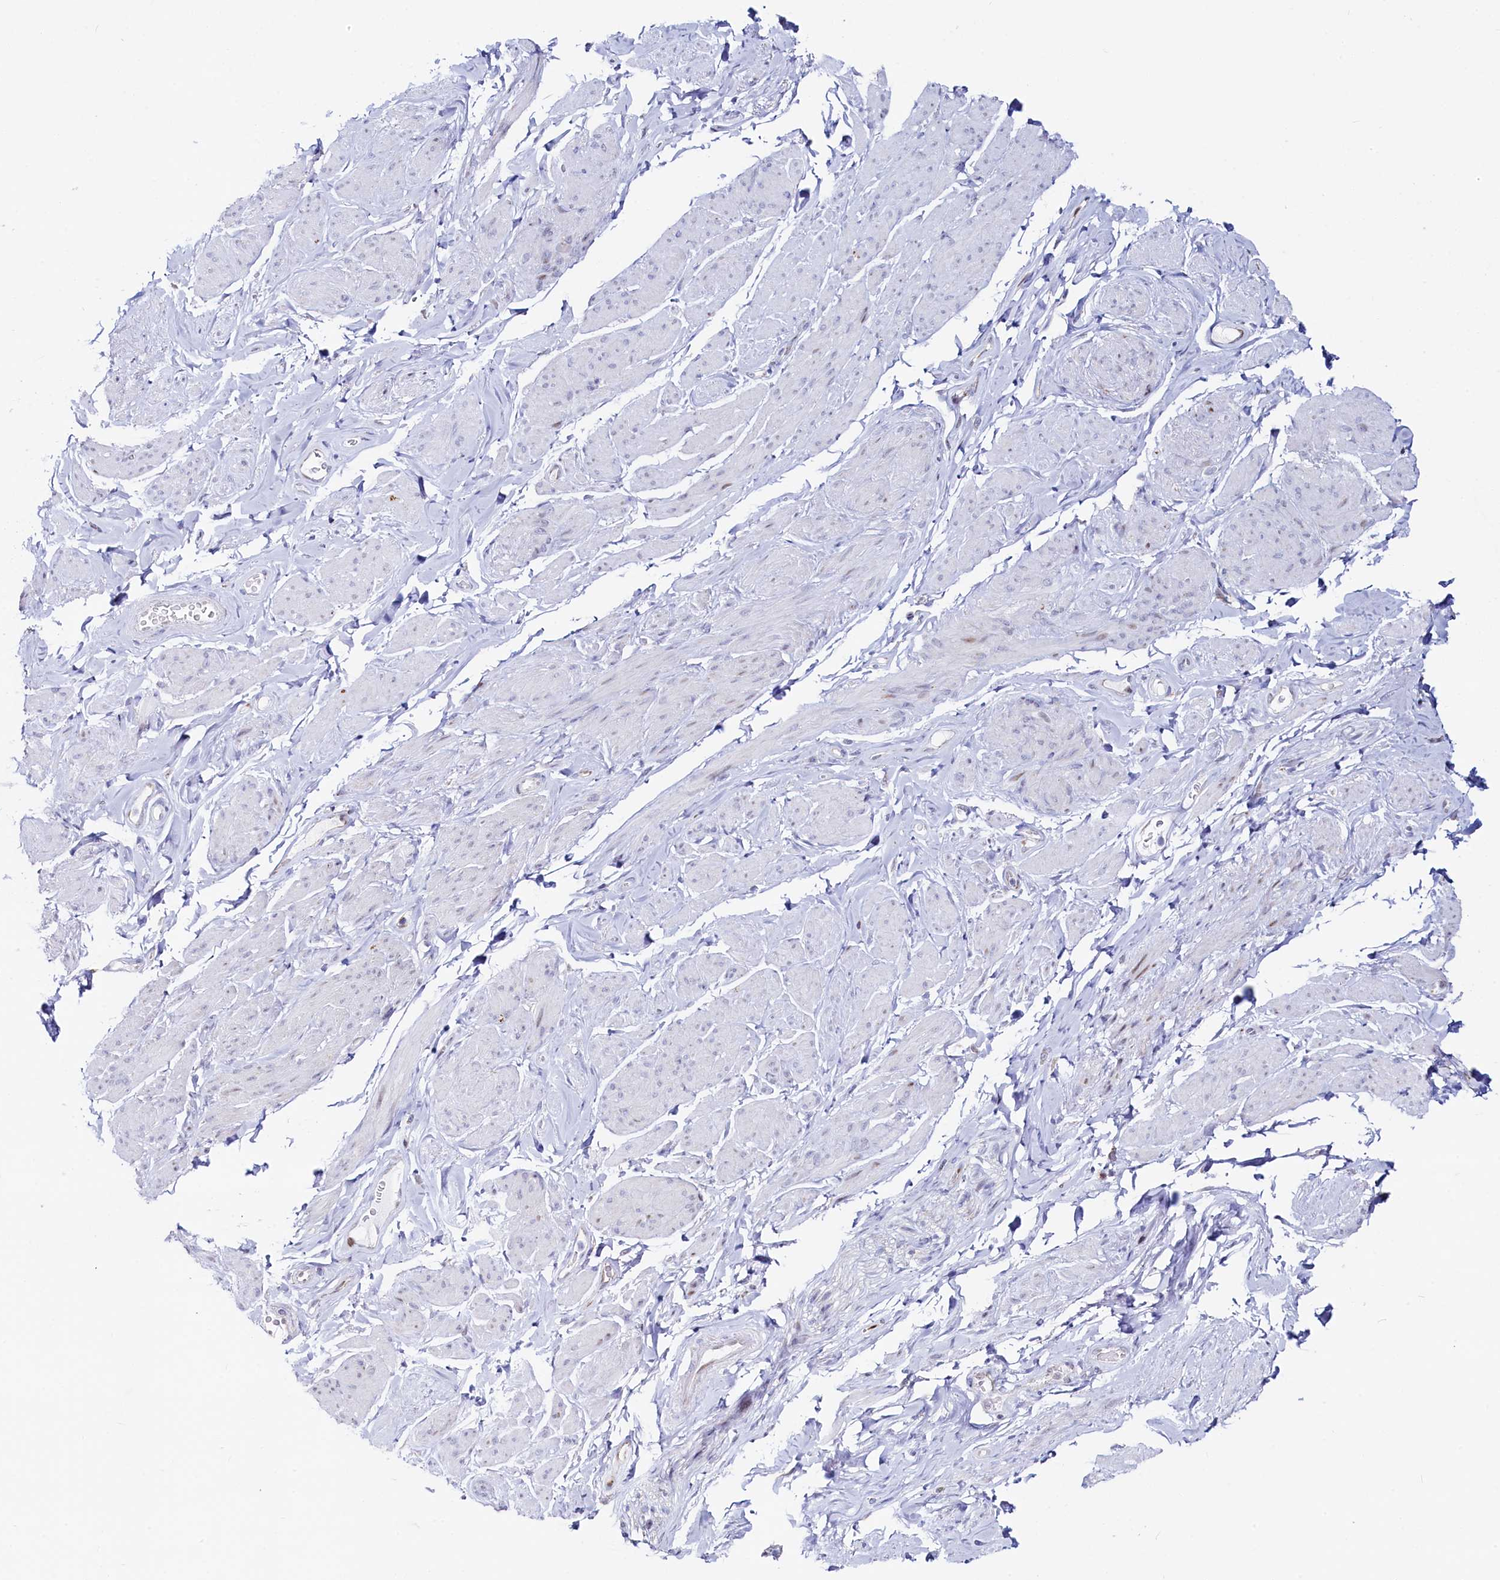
{"staining": {"intensity": "moderate", "quantity": "<25%", "location": "nuclear"}, "tissue": "smooth muscle", "cell_type": "Smooth muscle cells", "image_type": "normal", "snomed": [{"axis": "morphology", "description": "Normal tissue, NOS"}, {"axis": "topography", "description": "Smooth muscle"}, {"axis": "topography", "description": "Peripheral nerve tissue"}], "caption": "An IHC image of benign tissue is shown. Protein staining in brown labels moderate nuclear positivity in smooth muscle within smooth muscle cells.", "gene": "HDGFL3", "patient": {"sex": "male", "age": 69}}